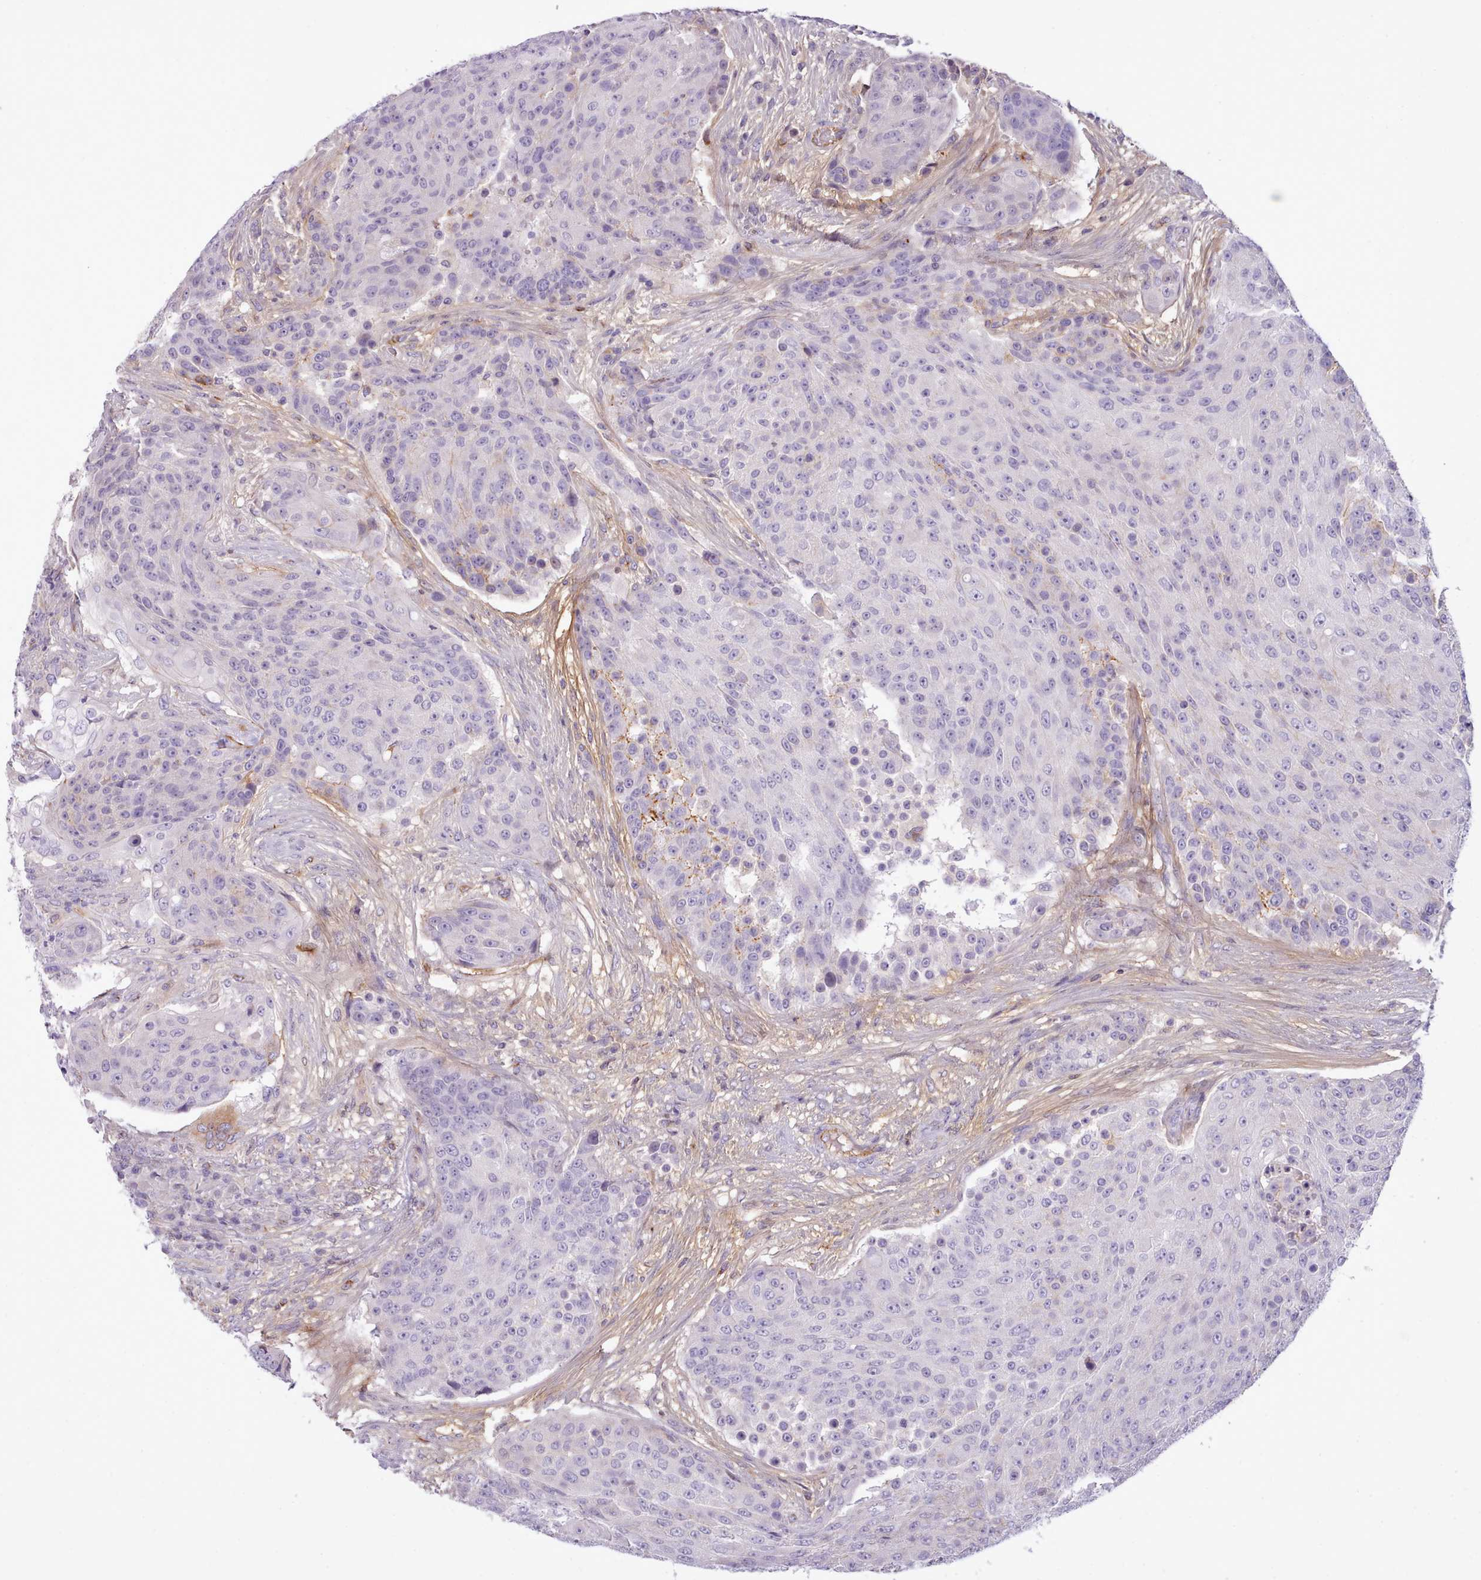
{"staining": {"intensity": "negative", "quantity": "none", "location": "none"}, "tissue": "urothelial cancer", "cell_type": "Tumor cells", "image_type": "cancer", "snomed": [{"axis": "morphology", "description": "Urothelial carcinoma, High grade"}, {"axis": "topography", "description": "Urinary bladder"}], "caption": "Tumor cells are negative for protein expression in human urothelial carcinoma (high-grade). Brightfield microscopy of immunohistochemistry stained with DAB (3,3'-diaminobenzidine) (brown) and hematoxylin (blue), captured at high magnification.", "gene": "CYP2A13", "patient": {"sex": "female", "age": 63}}